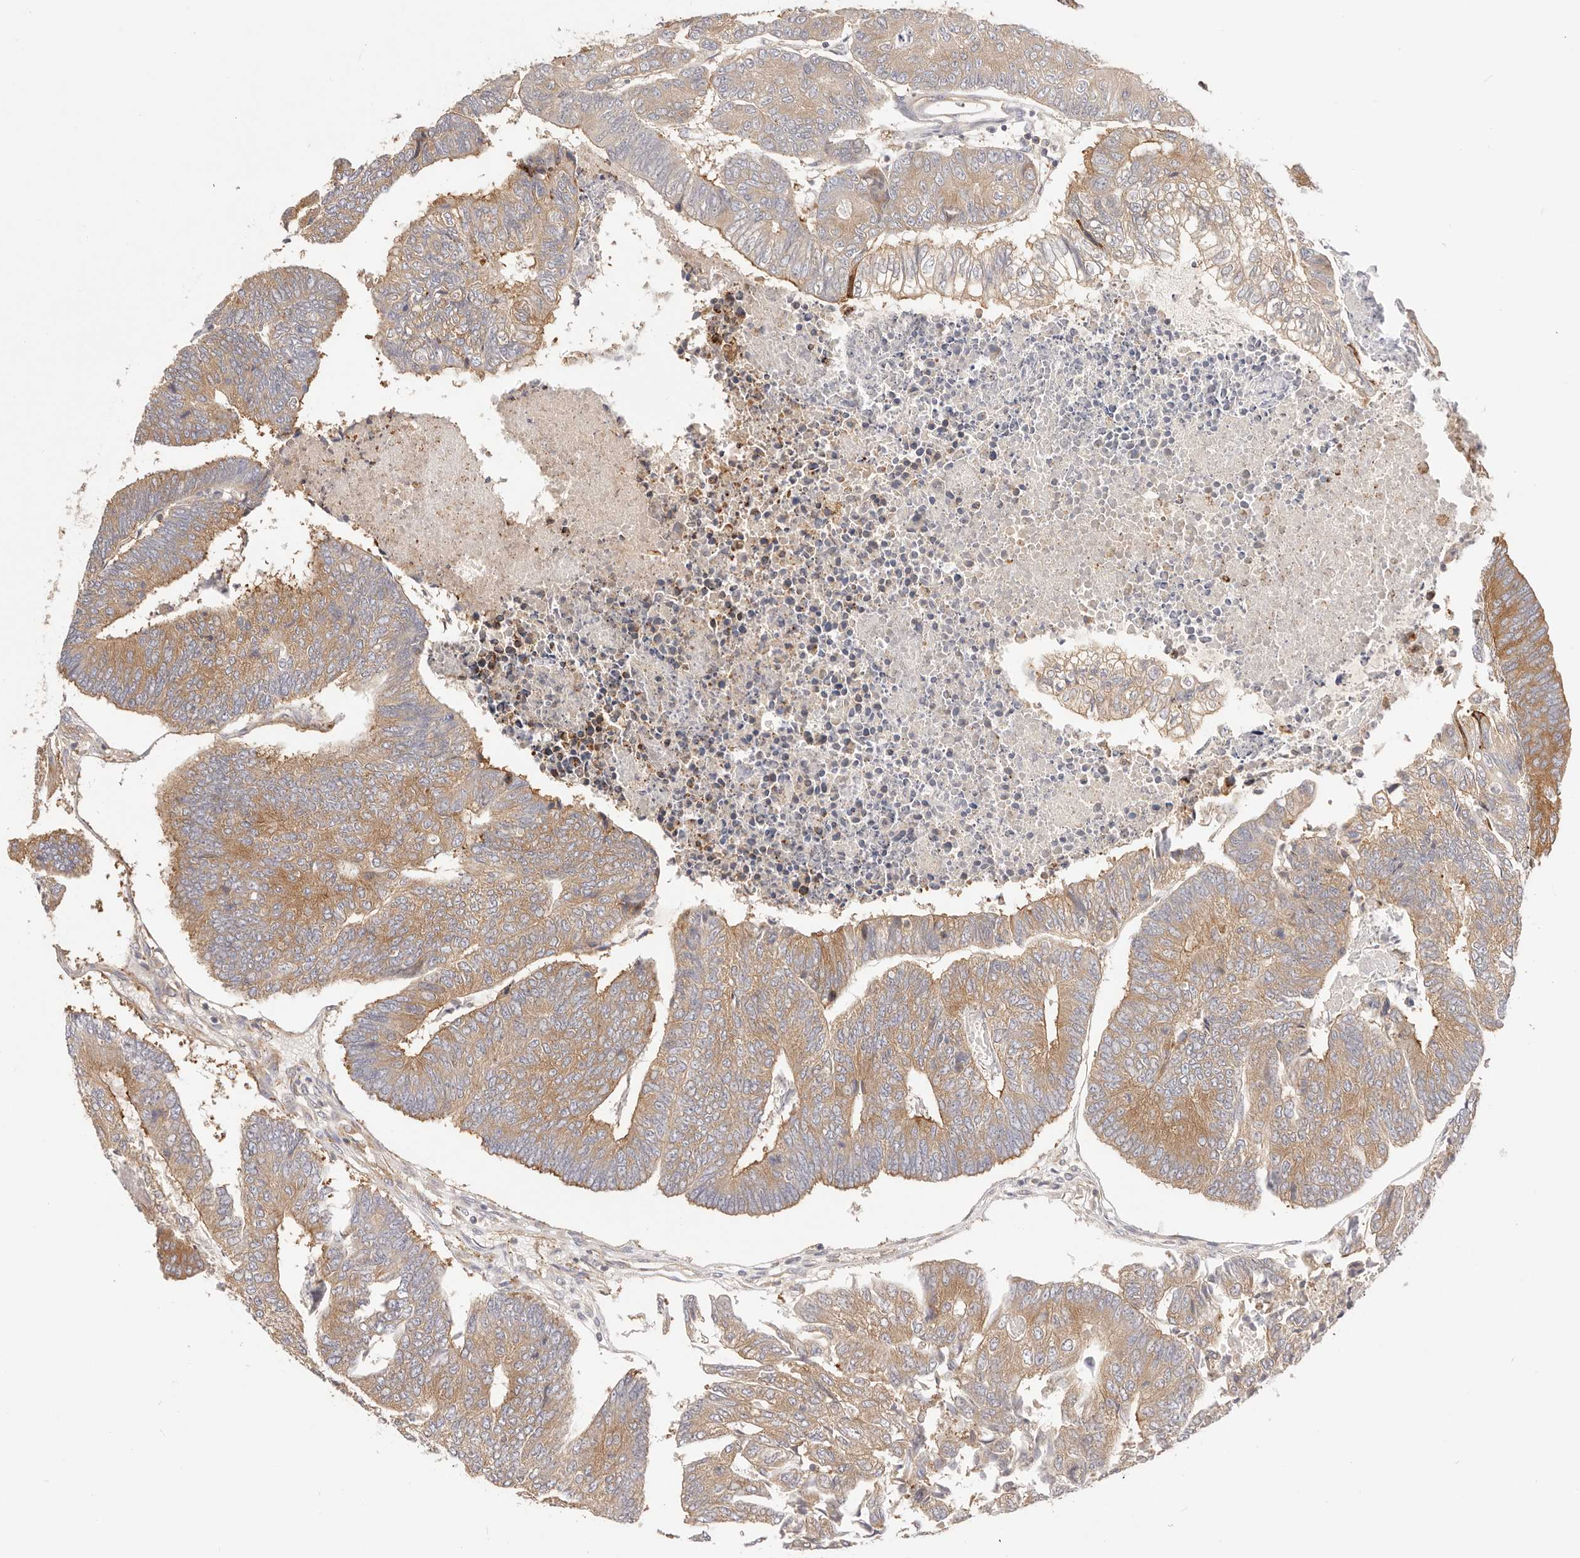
{"staining": {"intensity": "moderate", "quantity": ">75%", "location": "cytoplasmic/membranous"}, "tissue": "colorectal cancer", "cell_type": "Tumor cells", "image_type": "cancer", "snomed": [{"axis": "morphology", "description": "Adenocarcinoma, NOS"}, {"axis": "topography", "description": "Colon"}], "caption": "DAB immunohistochemical staining of human colorectal adenocarcinoma reveals moderate cytoplasmic/membranous protein staining in about >75% of tumor cells.", "gene": "KCMF1", "patient": {"sex": "female", "age": 67}}